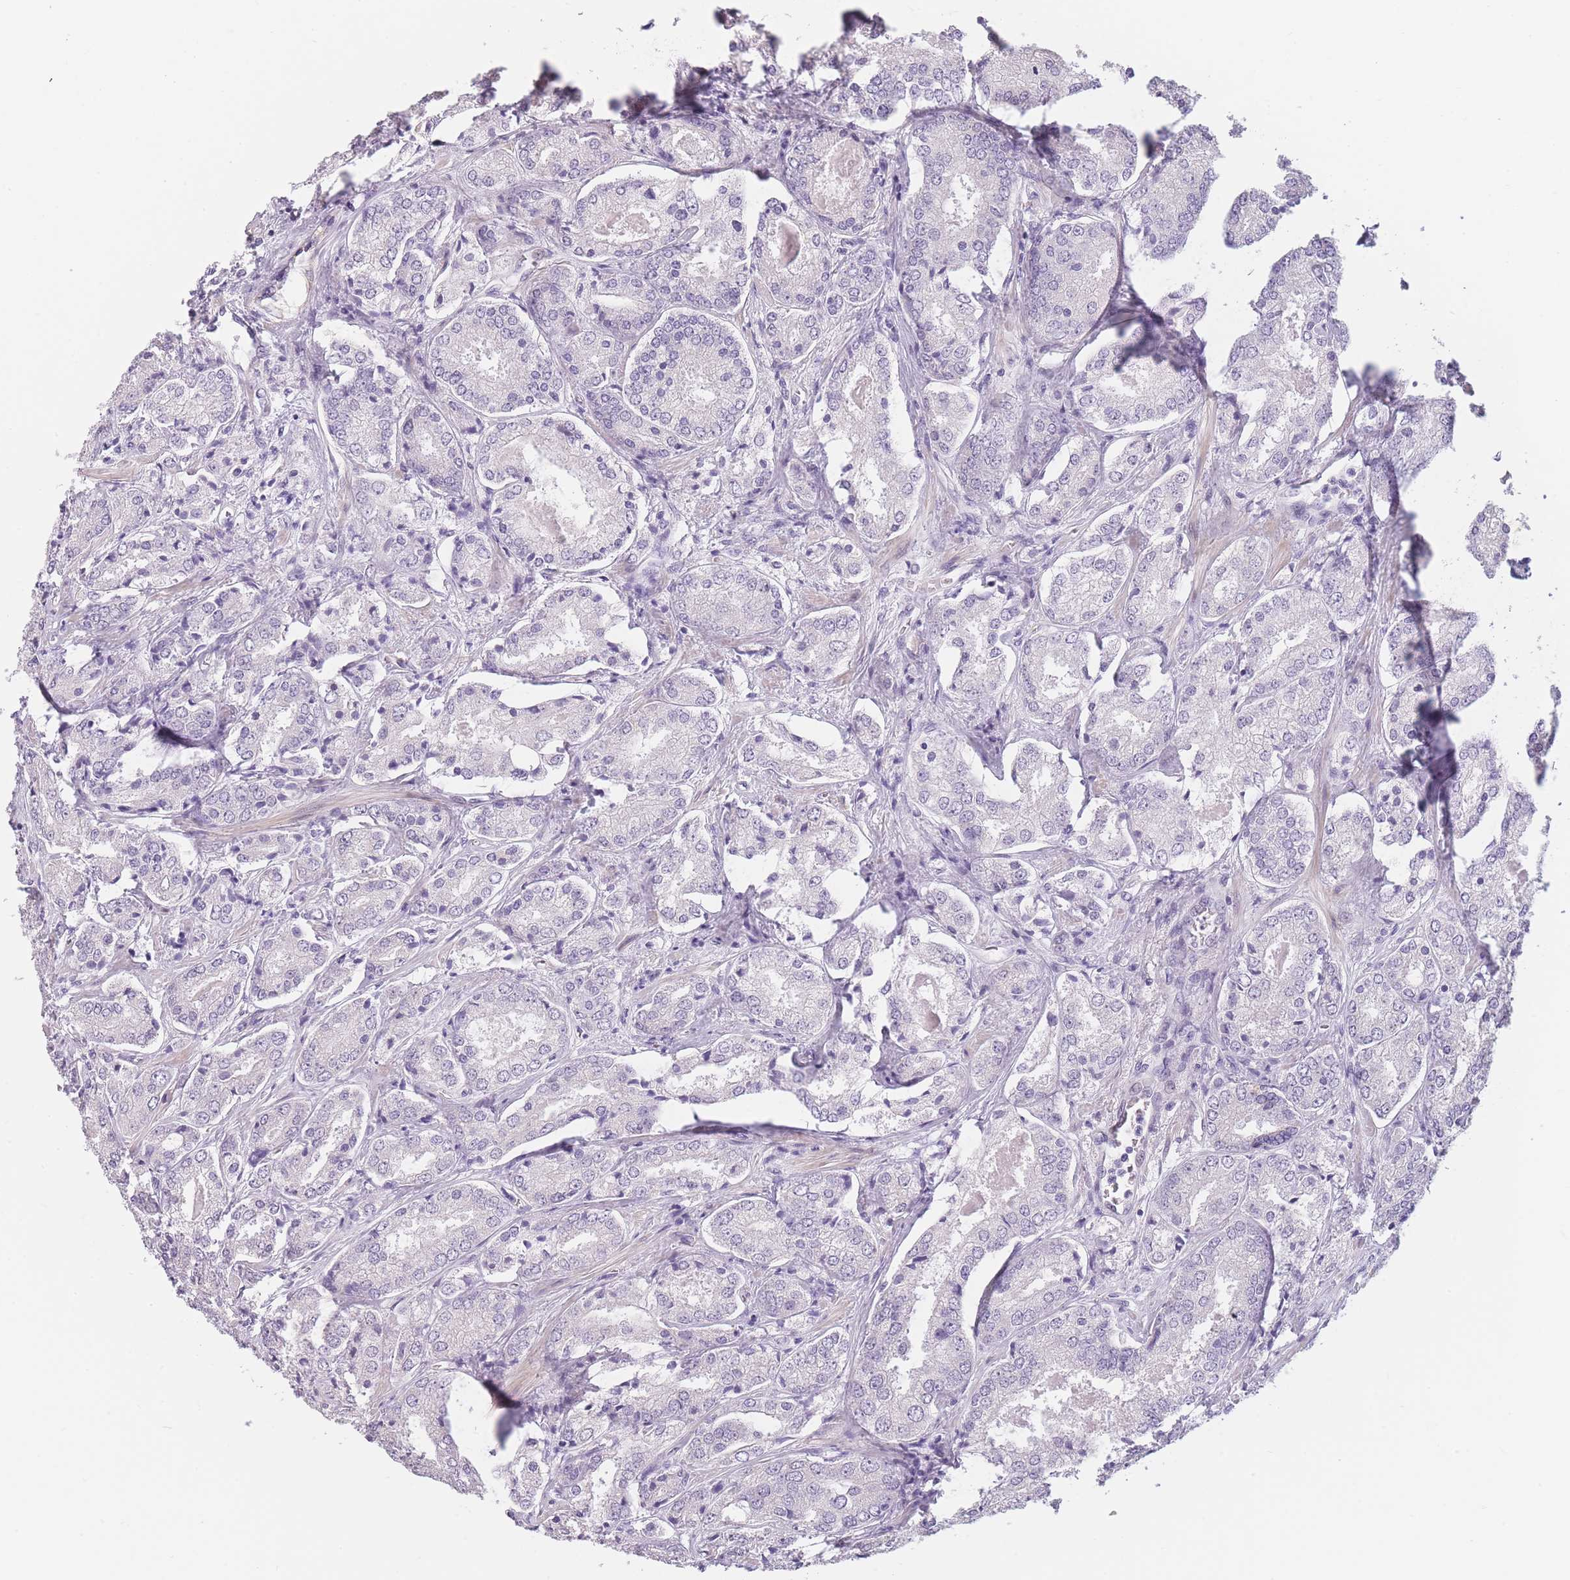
{"staining": {"intensity": "negative", "quantity": "none", "location": "none"}, "tissue": "prostate cancer", "cell_type": "Tumor cells", "image_type": "cancer", "snomed": [{"axis": "morphology", "description": "Adenocarcinoma, High grade"}, {"axis": "topography", "description": "Prostate"}], "caption": "Tumor cells are negative for protein expression in human adenocarcinoma (high-grade) (prostate). (DAB immunohistochemistry (IHC) with hematoxylin counter stain).", "gene": "TMEM236", "patient": {"sex": "male", "age": 63}}